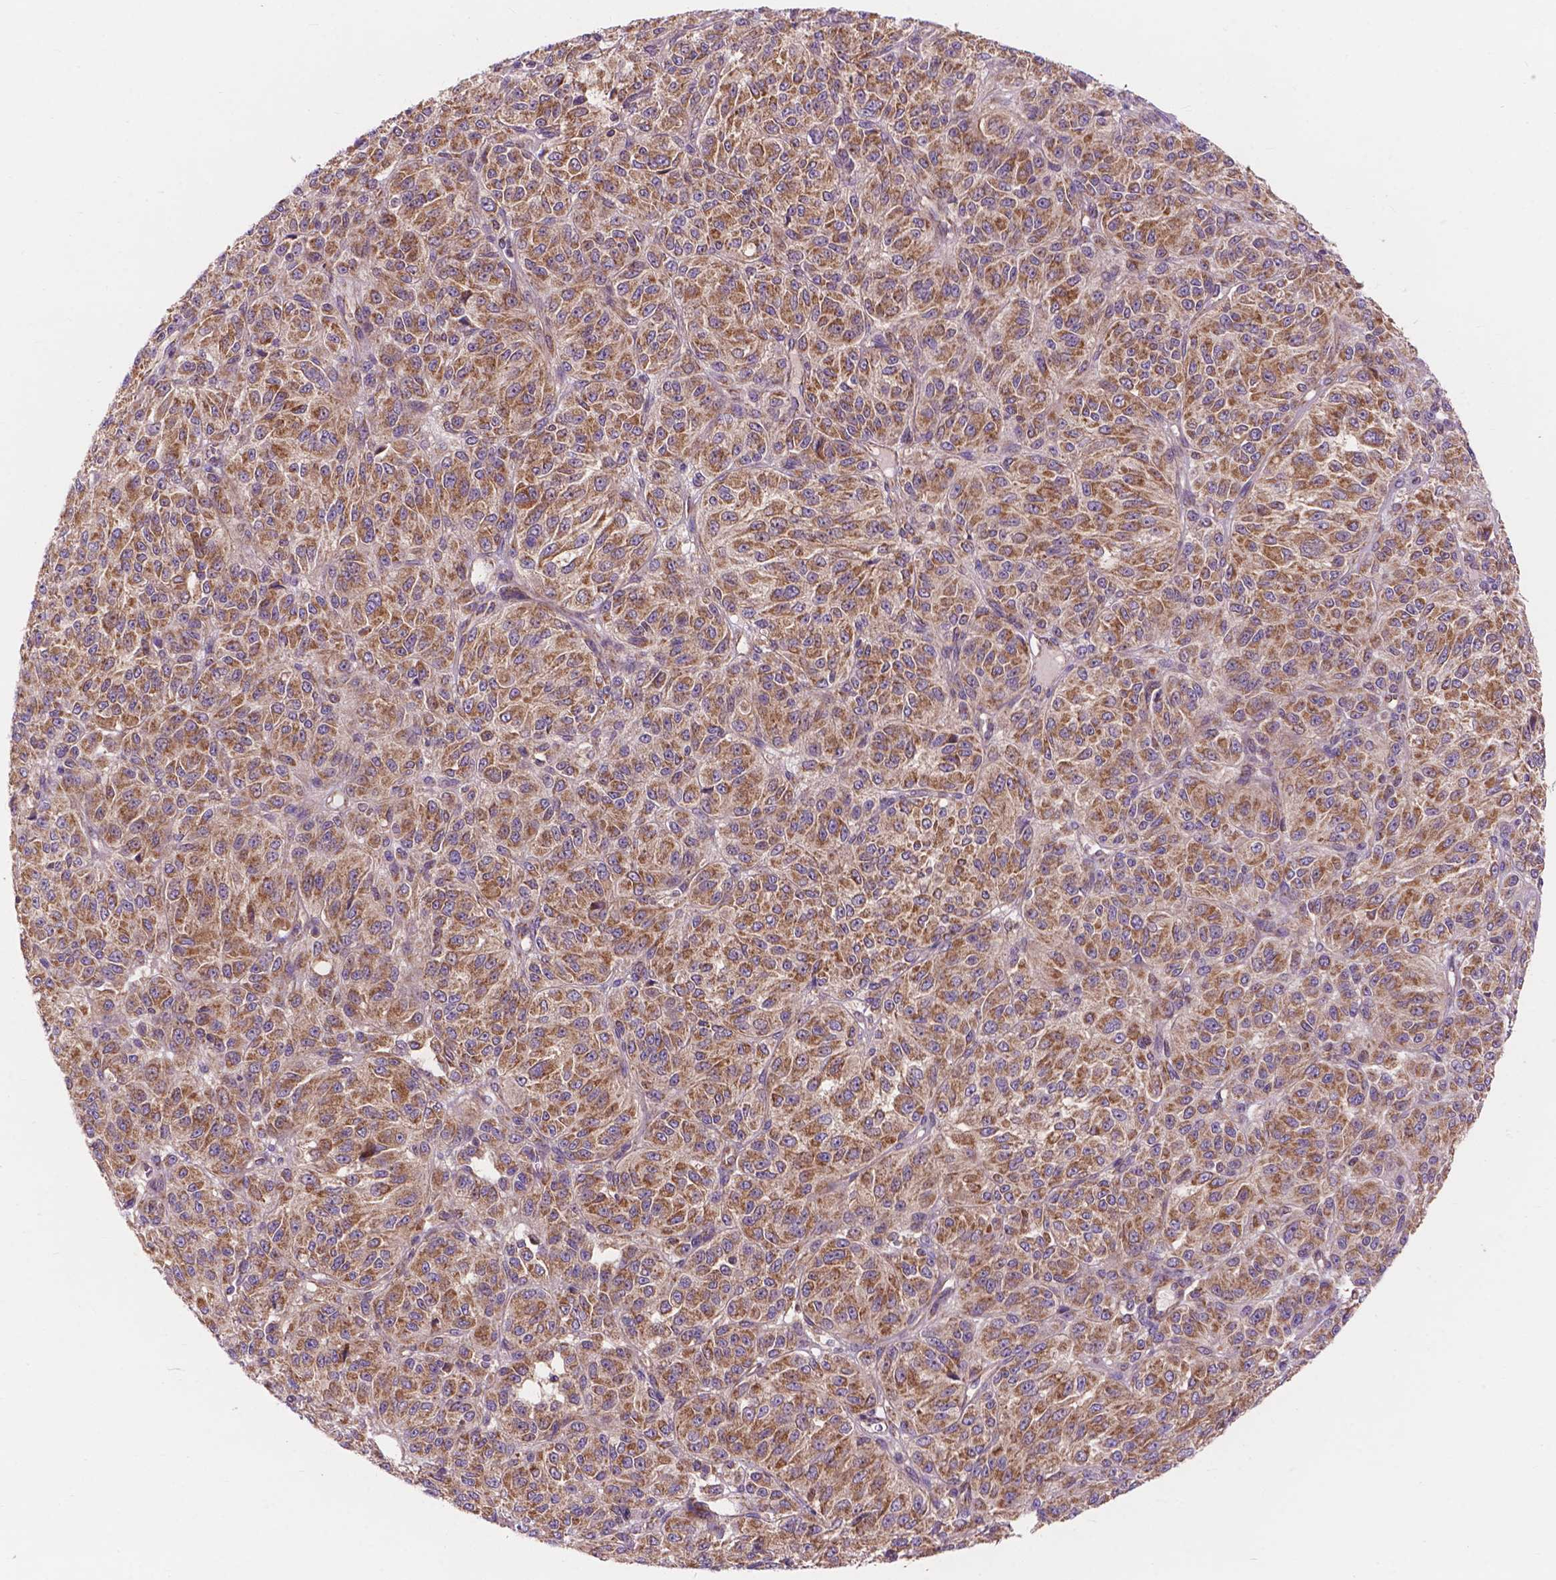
{"staining": {"intensity": "moderate", "quantity": ">75%", "location": "cytoplasmic/membranous"}, "tissue": "melanoma", "cell_type": "Tumor cells", "image_type": "cancer", "snomed": [{"axis": "morphology", "description": "Malignant melanoma, Metastatic site"}, {"axis": "topography", "description": "Brain"}], "caption": "Melanoma was stained to show a protein in brown. There is medium levels of moderate cytoplasmic/membranous staining in about >75% of tumor cells. (Stains: DAB (3,3'-diaminobenzidine) in brown, nuclei in blue, Microscopy: brightfield microscopy at high magnification).", "gene": "AK3", "patient": {"sex": "female", "age": 56}}